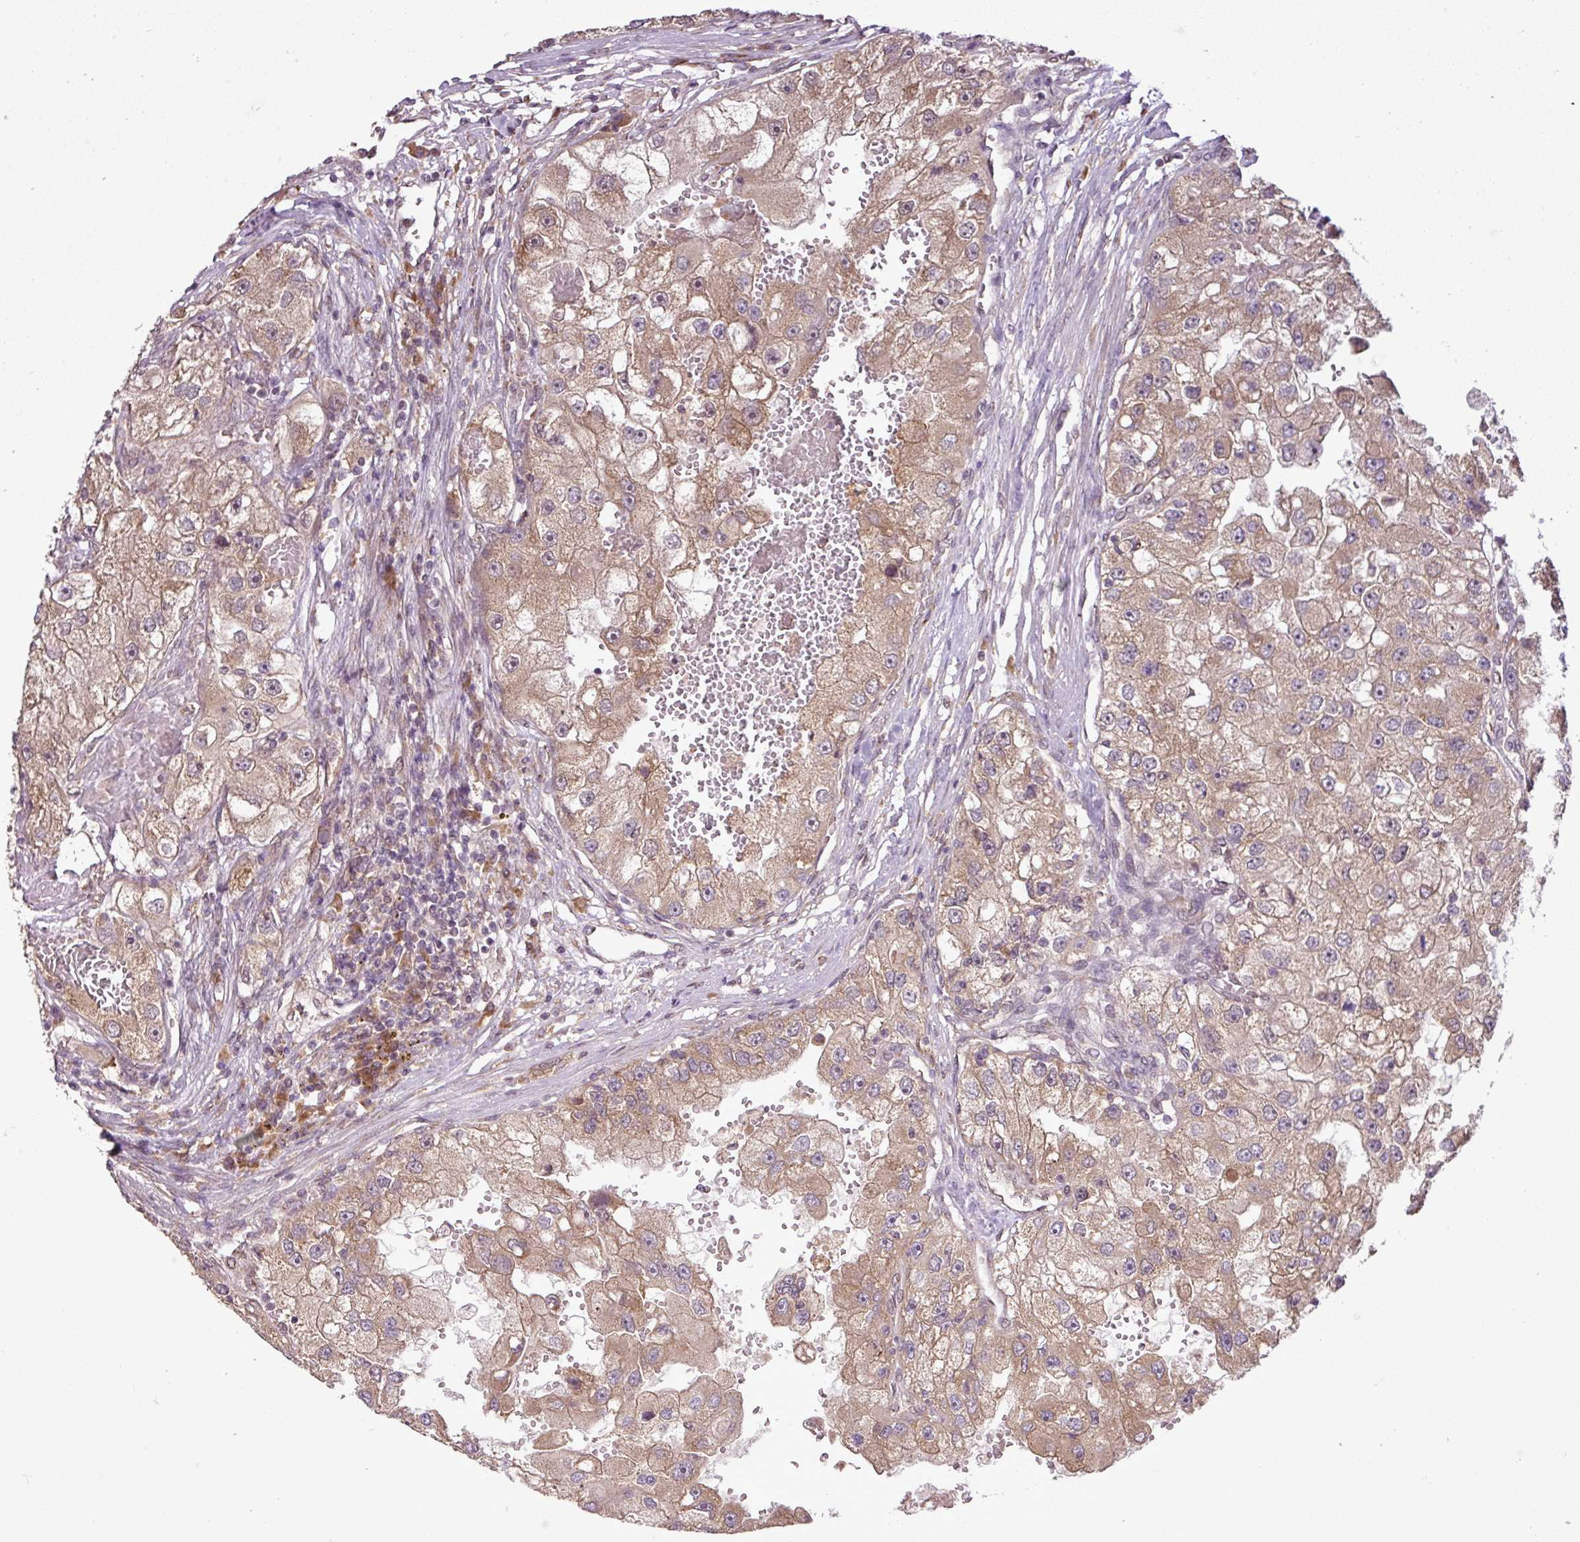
{"staining": {"intensity": "moderate", "quantity": ">75%", "location": "cytoplasmic/membranous"}, "tissue": "renal cancer", "cell_type": "Tumor cells", "image_type": "cancer", "snomed": [{"axis": "morphology", "description": "Adenocarcinoma, NOS"}, {"axis": "topography", "description": "Kidney"}], "caption": "A brown stain labels moderate cytoplasmic/membranous positivity of a protein in adenocarcinoma (renal) tumor cells.", "gene": "DNAAF4", "patient": {"sex": "male", "age": 63}}